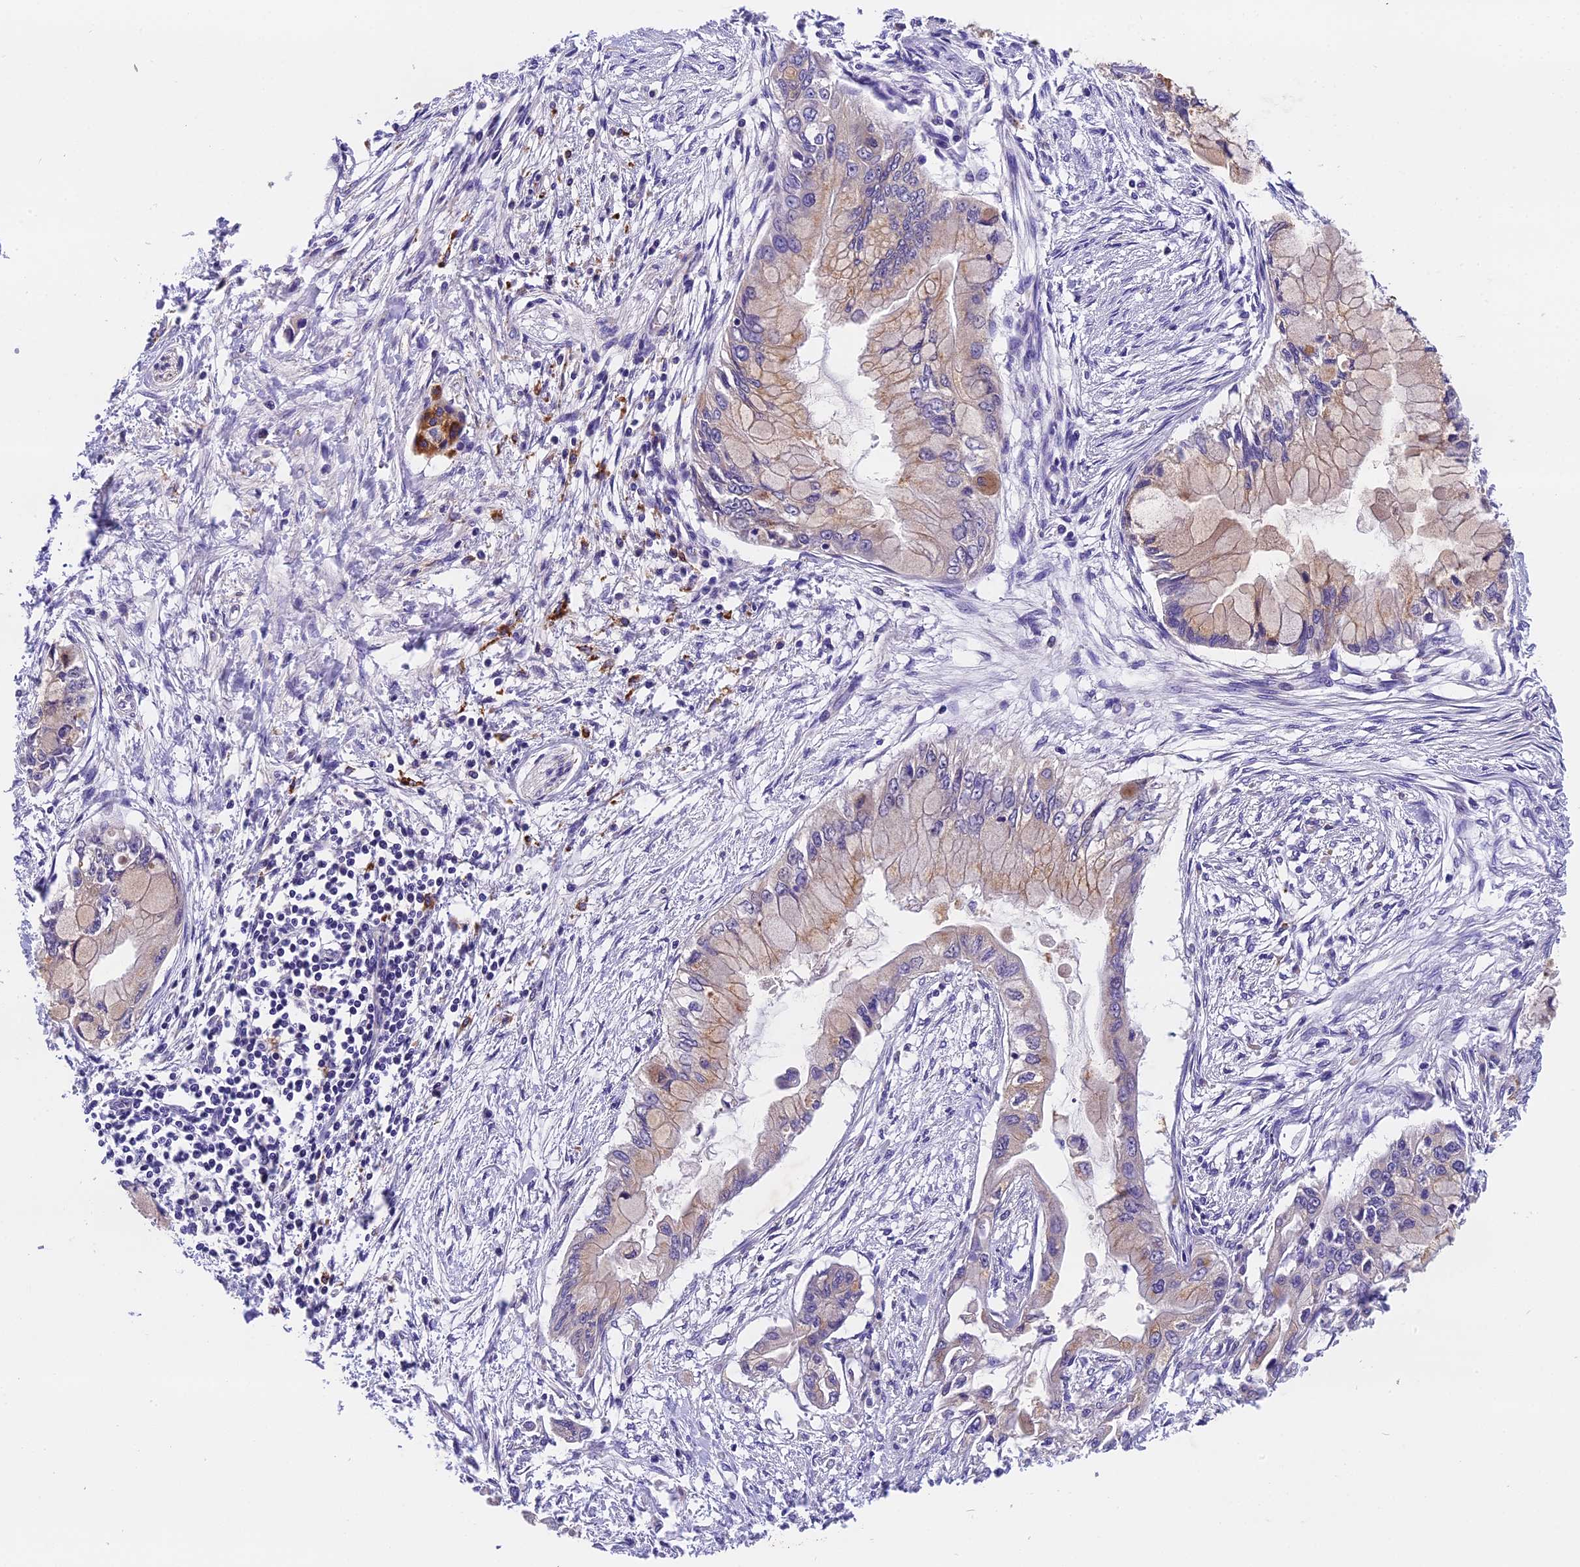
{"staining": {"intensity": "weak", "quantity": "25%-75%", "location": "cytoplasmic/membranous"}, "tissue": "pancreatic cancer", "cell_type": "Tumor cells", "image_type": "cancer", "snomed": [{"axis": "morphology", "description": "Adenocarcinoma, NOS"}, {"axis": "topography", "description": "Pancreas"}], "caption": "IHC (DAB) staining of human pancreatic adenocarcinoma displays weak cytoplasmic/membranous protein staining in approximately 25%-75% of tumor cells.", "gene": "COPE", "patient": {"sex": "male", "age": 48}}